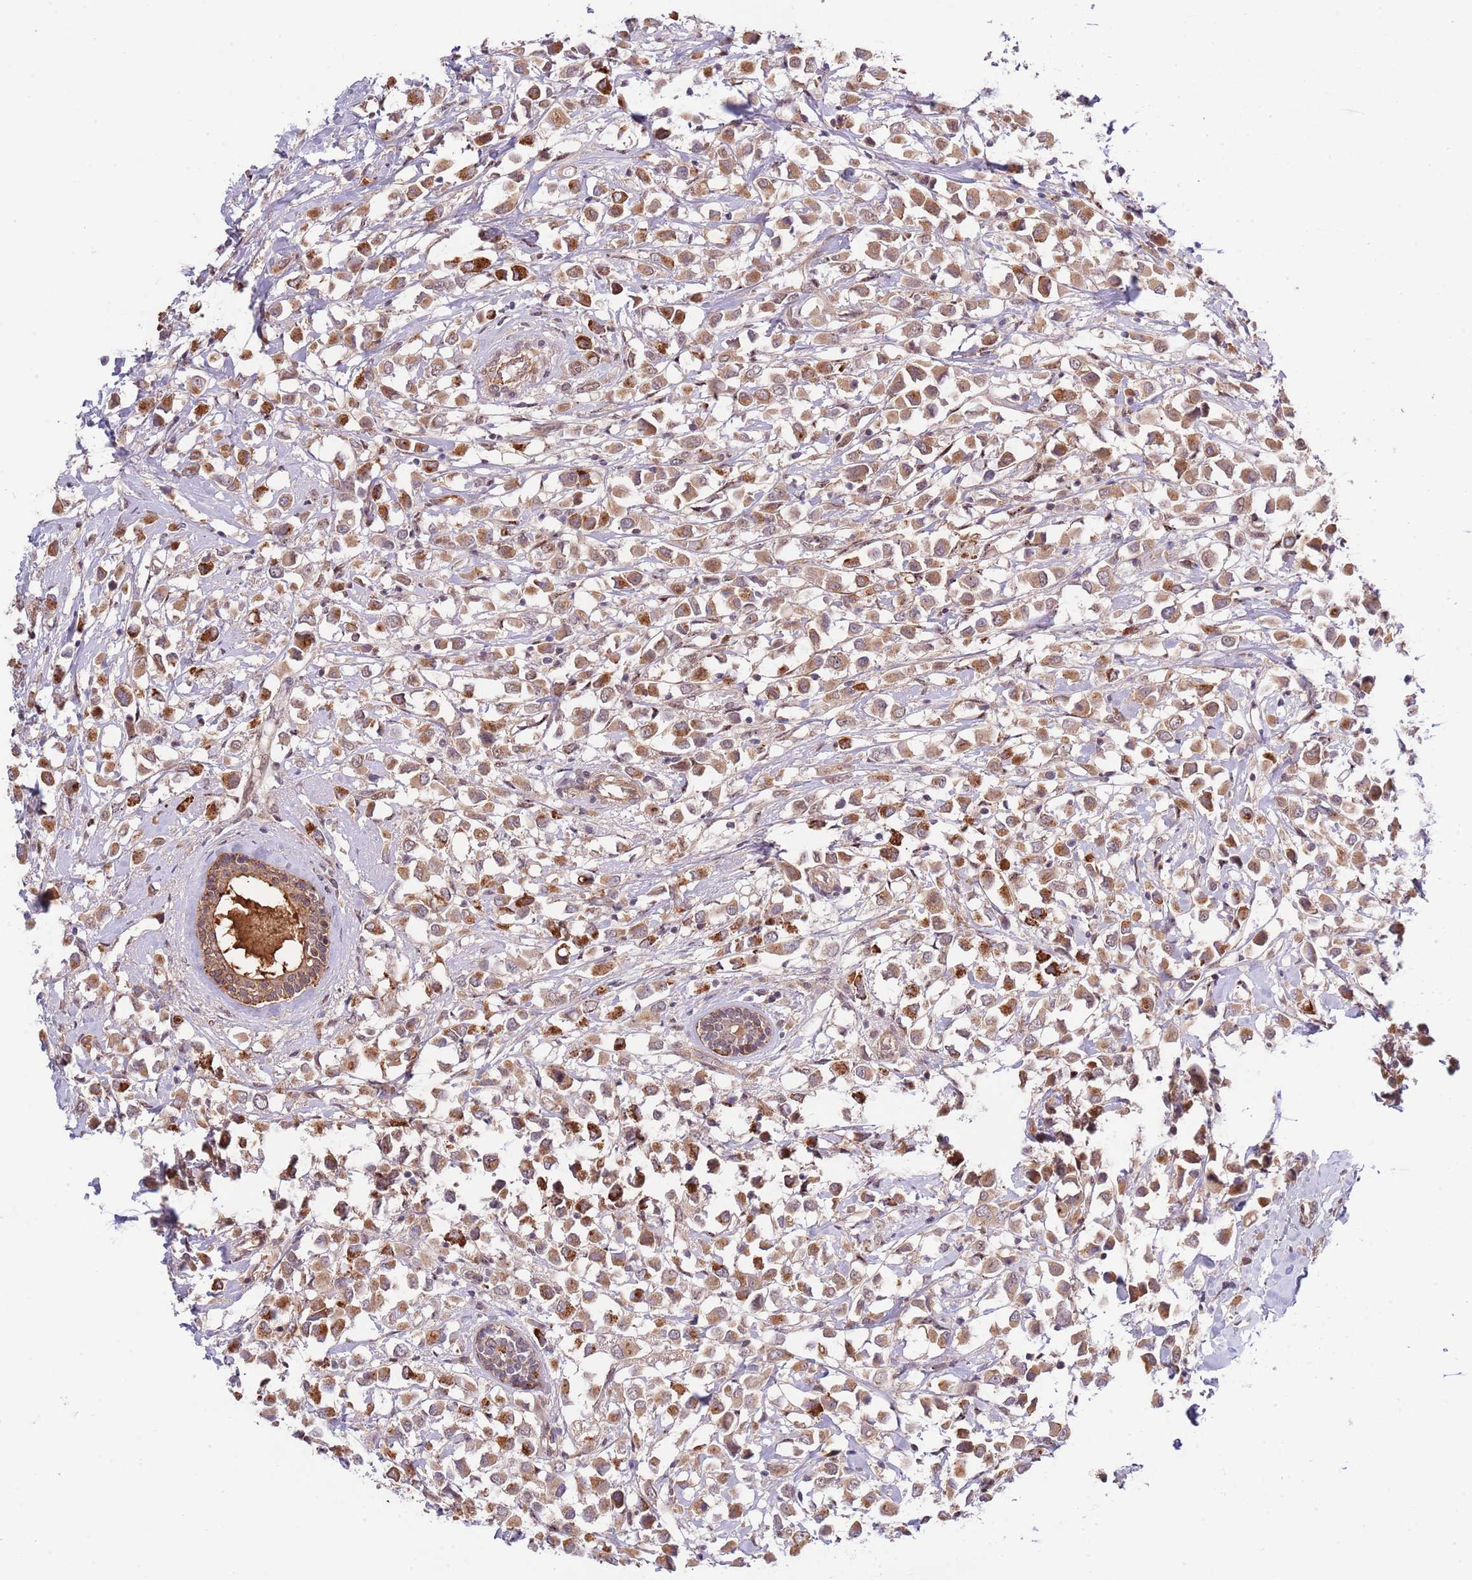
{"staining": {"intensity": "moderate", "quantity": ">75%", "location": "cytoplasmic/membranous"}, "tissue": "breast cancer", "cell_type": "Tumor cells", "image_type": "cancer", "snomed": [{"axis": "morphology", "description": "Duct carcinoma"}, {"axis": "topography", "description": "Breast"}], "caption": "A photomicrograph of breast cancer stained for a protein exhibits moderate cytoplasmic/membranous brown staining in tumor cells.", "gene": "PRR16", "patient": {"sex": "female", "age": 61}}